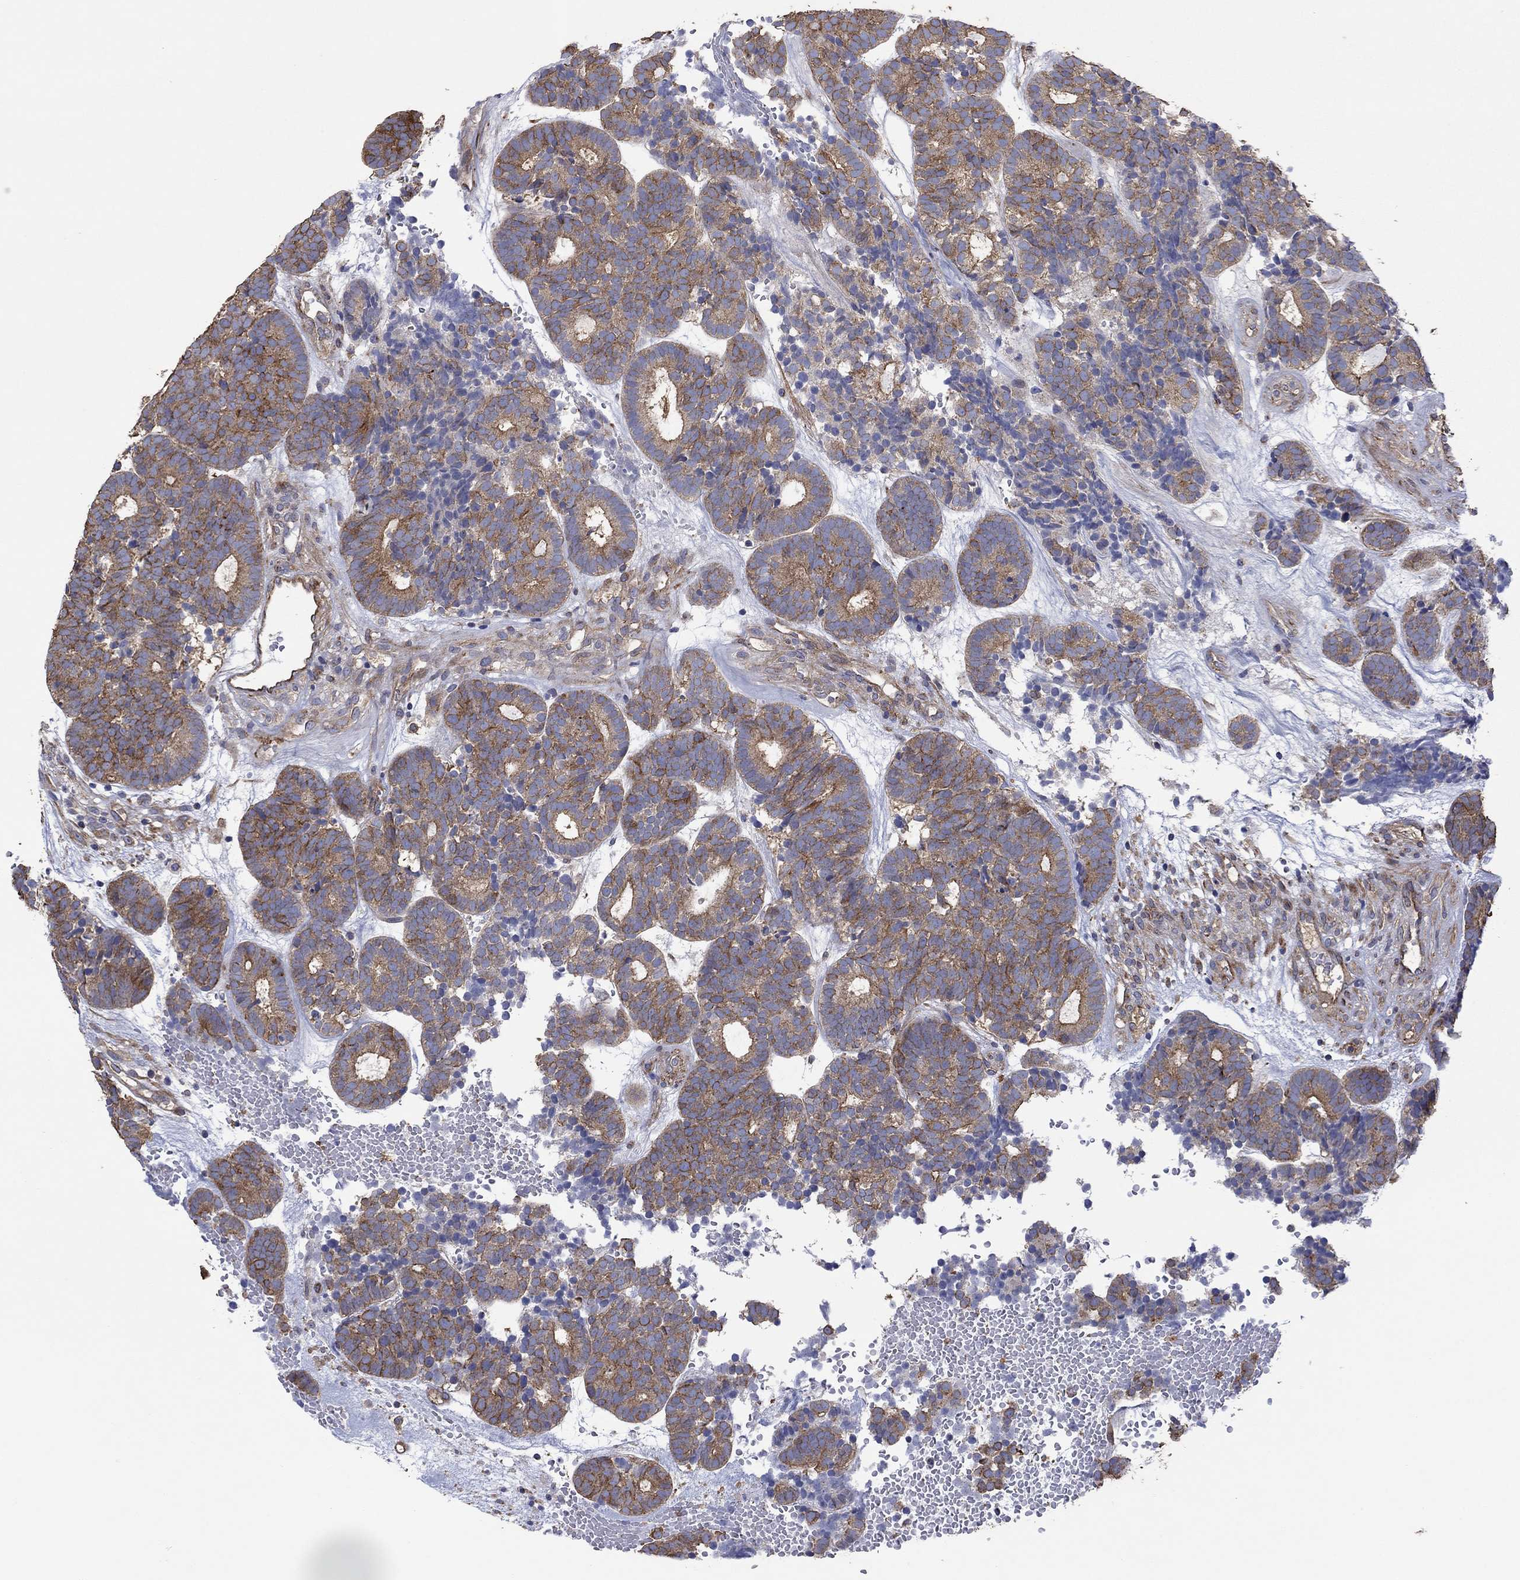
{"staining": {"intensity": "moderate", "quantity": "25%-75%", "location": "cytoplasmic/membranous"}, "tissue": "head and neck cancer", "cell_type": "Tumor cells", "image_type": "cancer", "snomed": [{"axis": "morphology", "description": "Adenocarcinoma, NOS"}, {"axis": "topography", "description": "Head-Neck"}], "caption": "The photomicrograph displays immunohistochemical staining of head and neck adenocarcinoma. There is moderate cytoplasmic/membranous positivity is present in about 25%-75% of tumor cells.", "gene": "TPRN", "patient": {"sex": "female", "age": 81}}